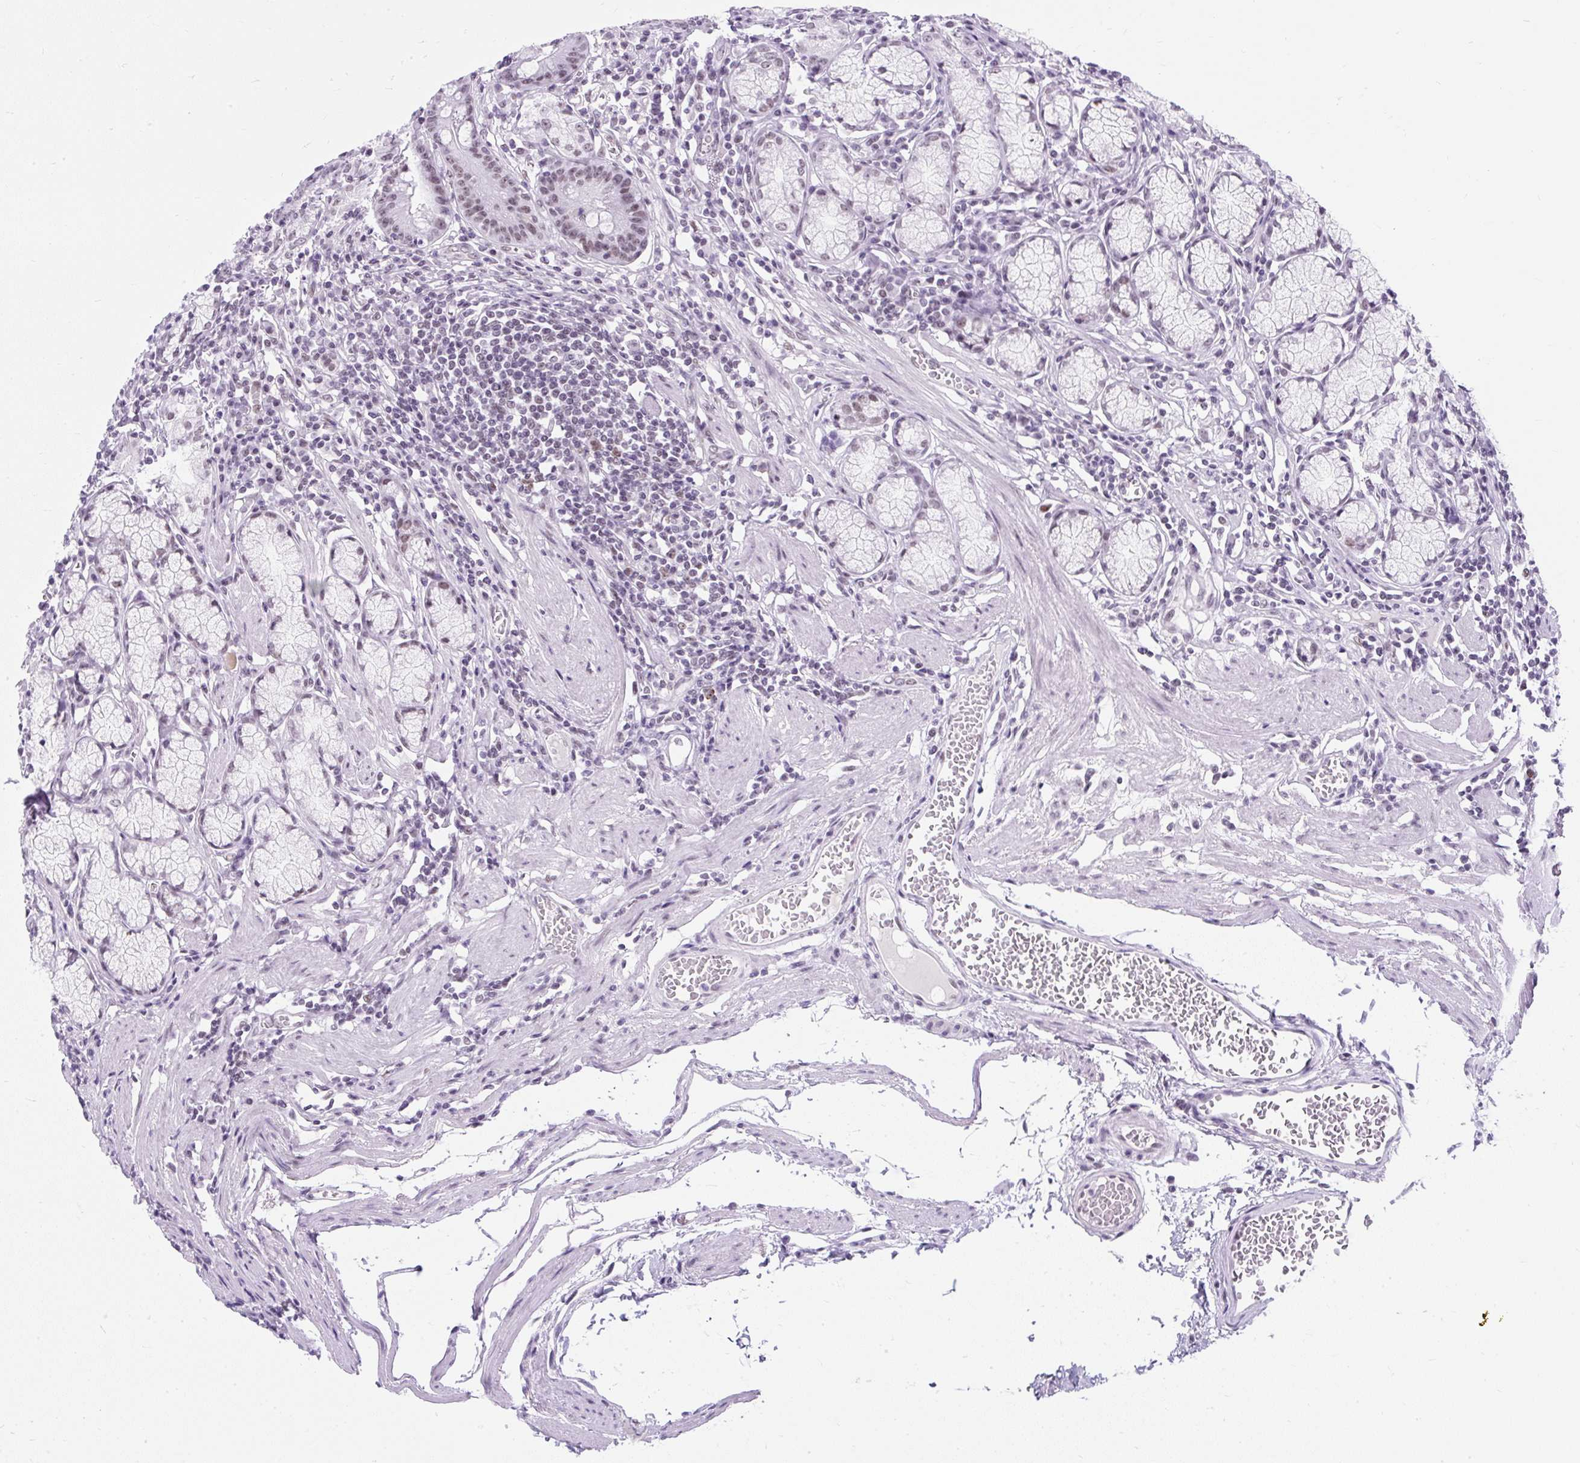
{"staining": {"intensity": "moderate", "quantity": "<25%", "location": "nuclear"}, "tissue": "stomach", "cell_type": "Glandular cells", "image_type": "normal", "snomed": [{"axis": "morphology", "description": "Normal tissue, NOS"}, {"axis": "topography", "description": "Stomach"}], "caption": "Immunohistochemical staining of unremarkable stomach demonstrates <25% levels of moderate nuclear protein positivity in about <25% of glandular cells. The staining was performed using DAB, with brown indicating positive protein expression. Nuclei are stained blue with hematoxylin.", "gene": "PLCXD2", "patient": {"sex": "male", "age": 55}}